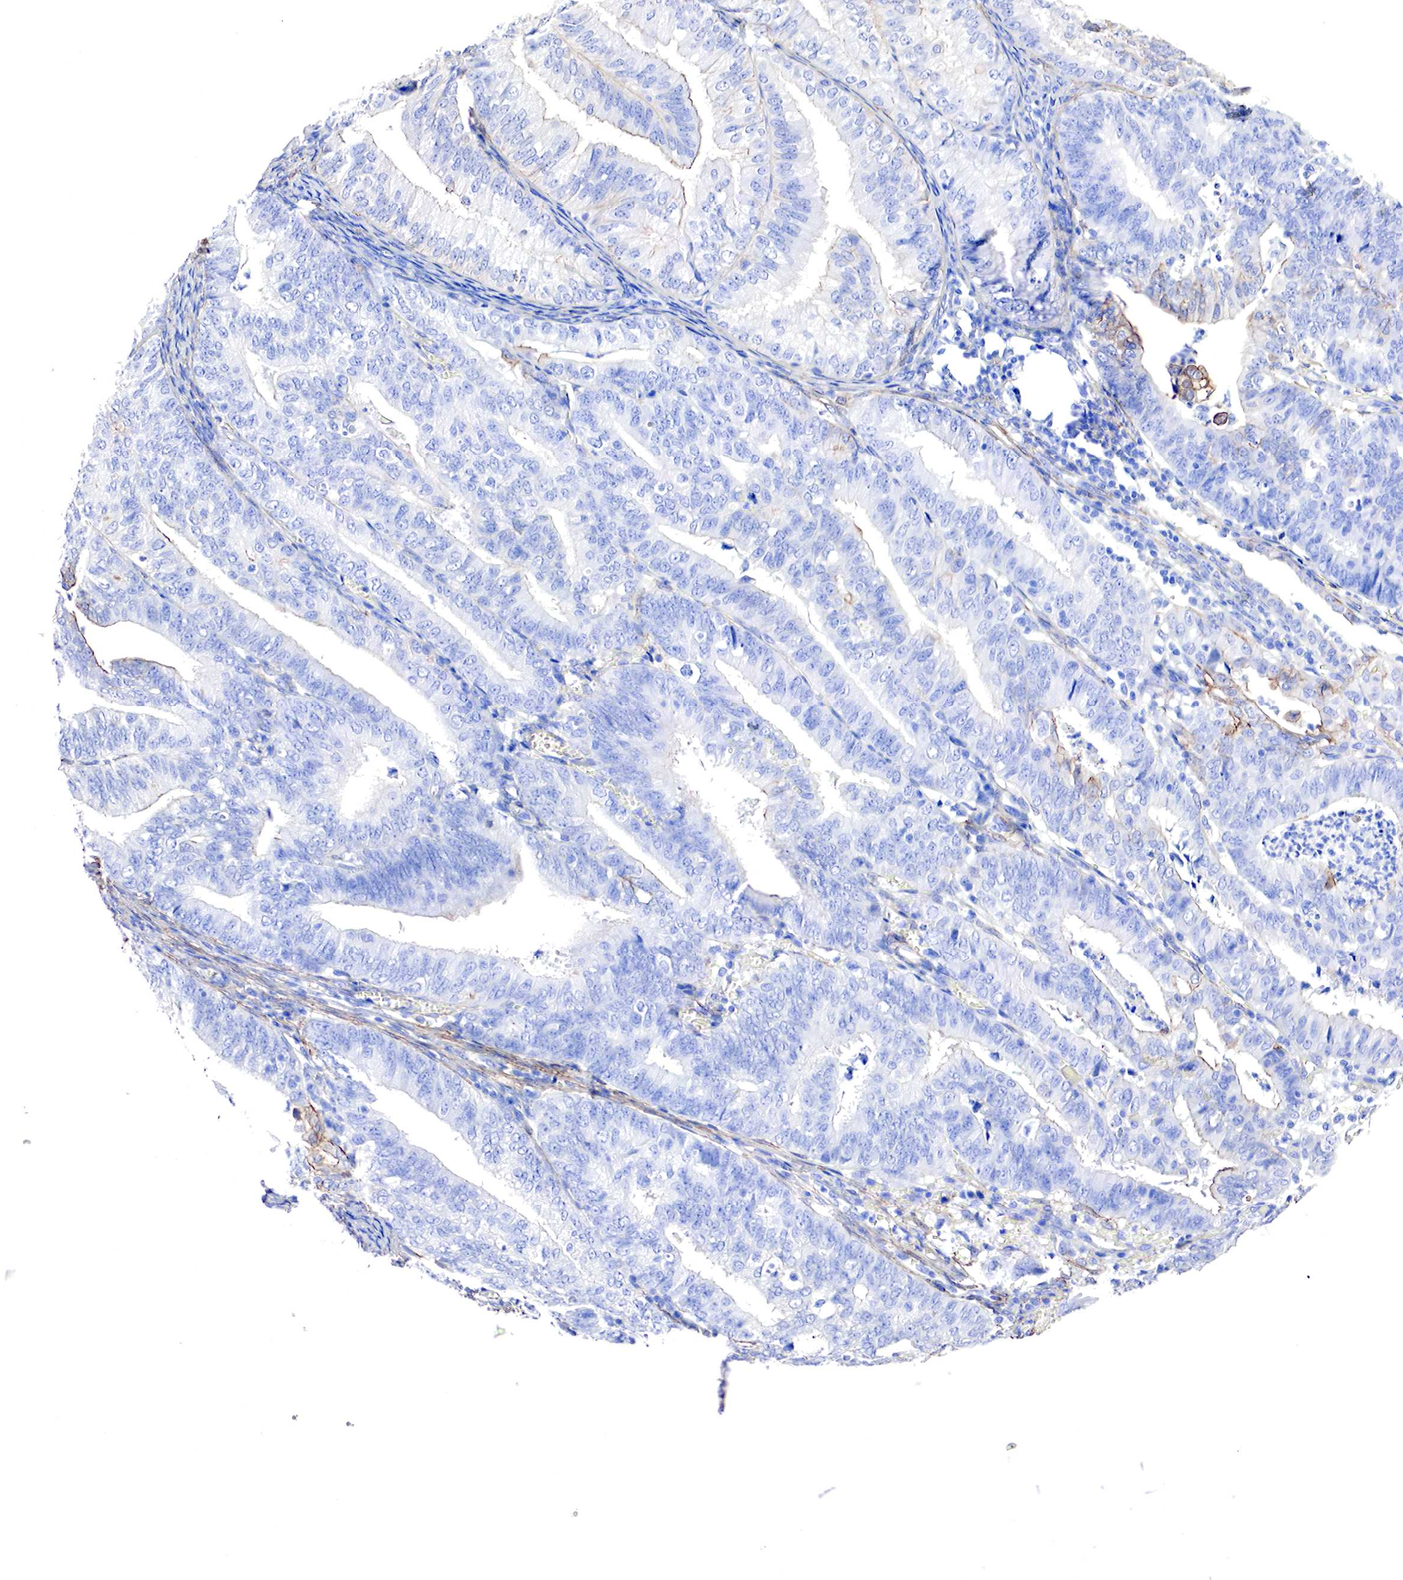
{"staining": {"intensity": "weak", "quantity": "<25%", "location": "cytoplasmic/membranous"}, "tissue": "endometrial cancer", "cell_type": "Tumor cells", "image_type": "cancer", "snomed": [{"axis": "morphology", "description": "Adenocarcinoma, NOS"}, {"axis": "topography", "description": "Endometrium"}], "caption": "There is no significant staining in tumor cells of endometrial cancer (adenocarcinoma).", "gene": "TPM1", "patient": {"sex": "female", "age": 66}}